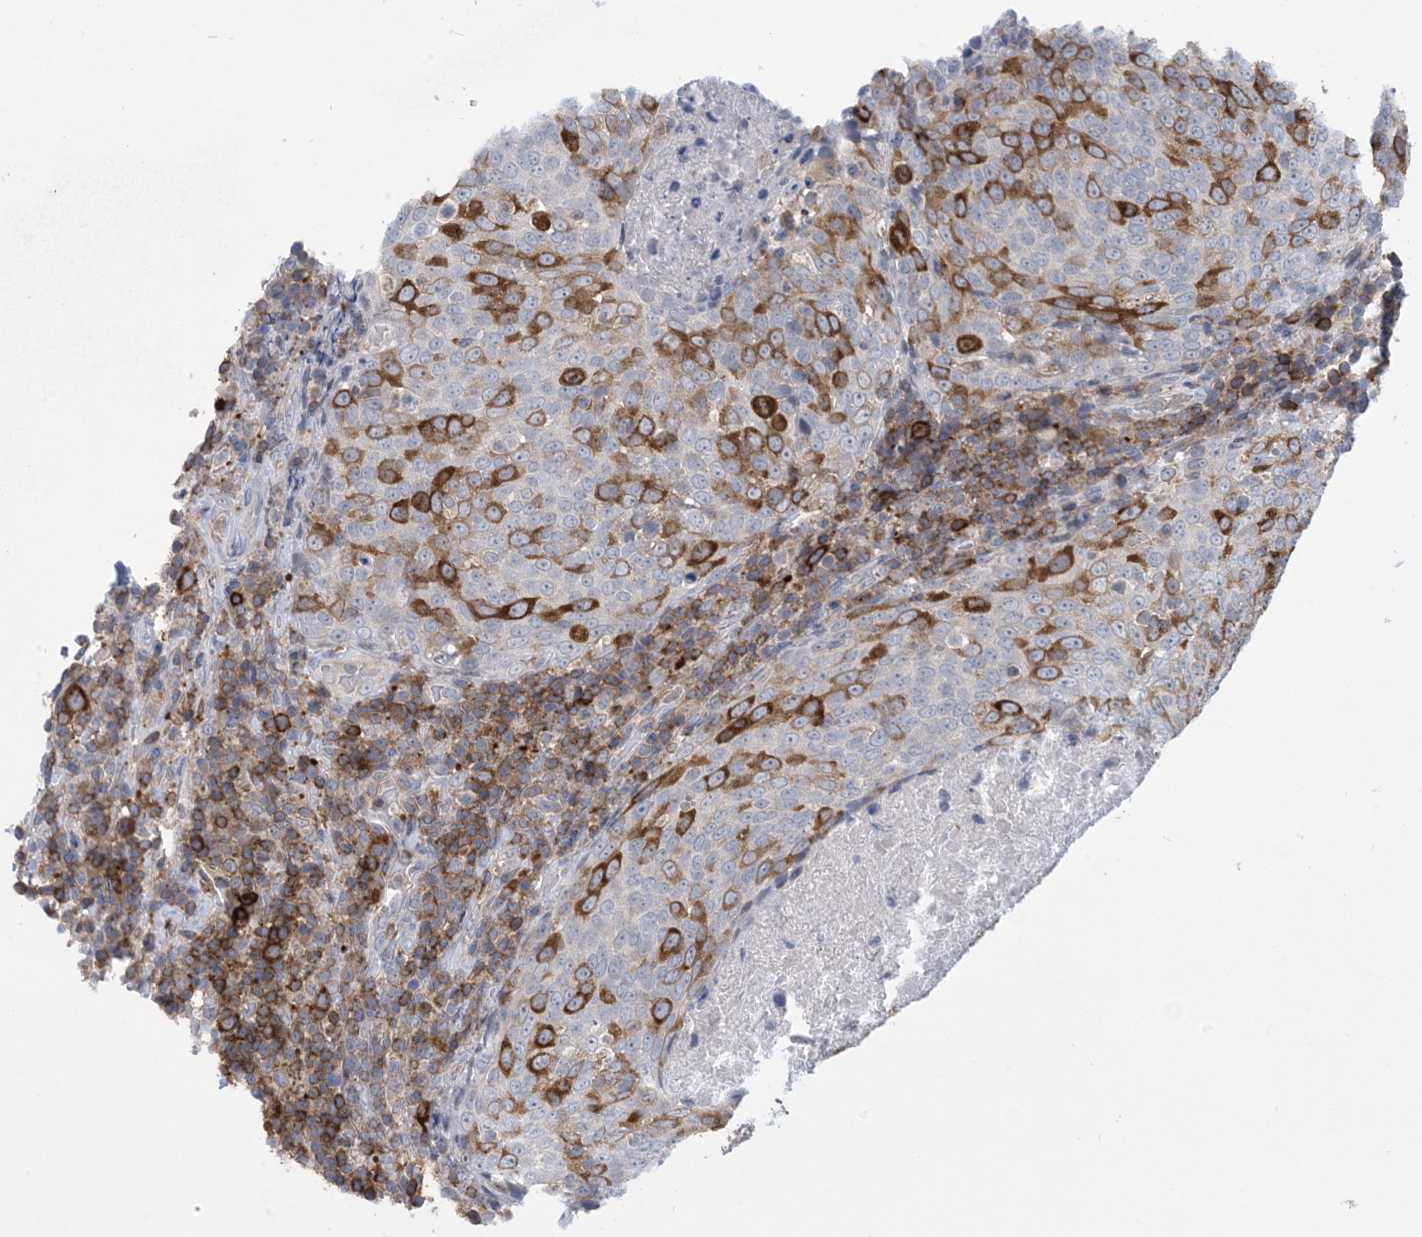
{"staining": {"intensity": "moderate", "quantity": "25%-75%", "location": "cytoplasmic/membranous"}, "tissue": "head and neck cancer", "cell_type": "Tumor cells", "image_type": "cancer", "snomed": [{"axis": "morphology", "description": "Squamous cell carcinoma, NOS"}, {"axis": "morphology", "description": "Squamous cell carcinoma, metastatic, NOS"}, {"axis": "topography", "description": "Lymph node"}, {"axis": "topography", "description": "Head-Neck"}], "caption": "Head and neck cancer (metastatic squamous cell carcinoma) stained with DAB (3,3'-diaminobenzidine) IHC reveals medium levels of moderate cytoplasmic/membranous expression in about 25%-75% of tumor cells. (IHC, brightfield microscopy, high magnification).", "gene": "AOC1", "patient": {"sex": "male", "age": 62}}